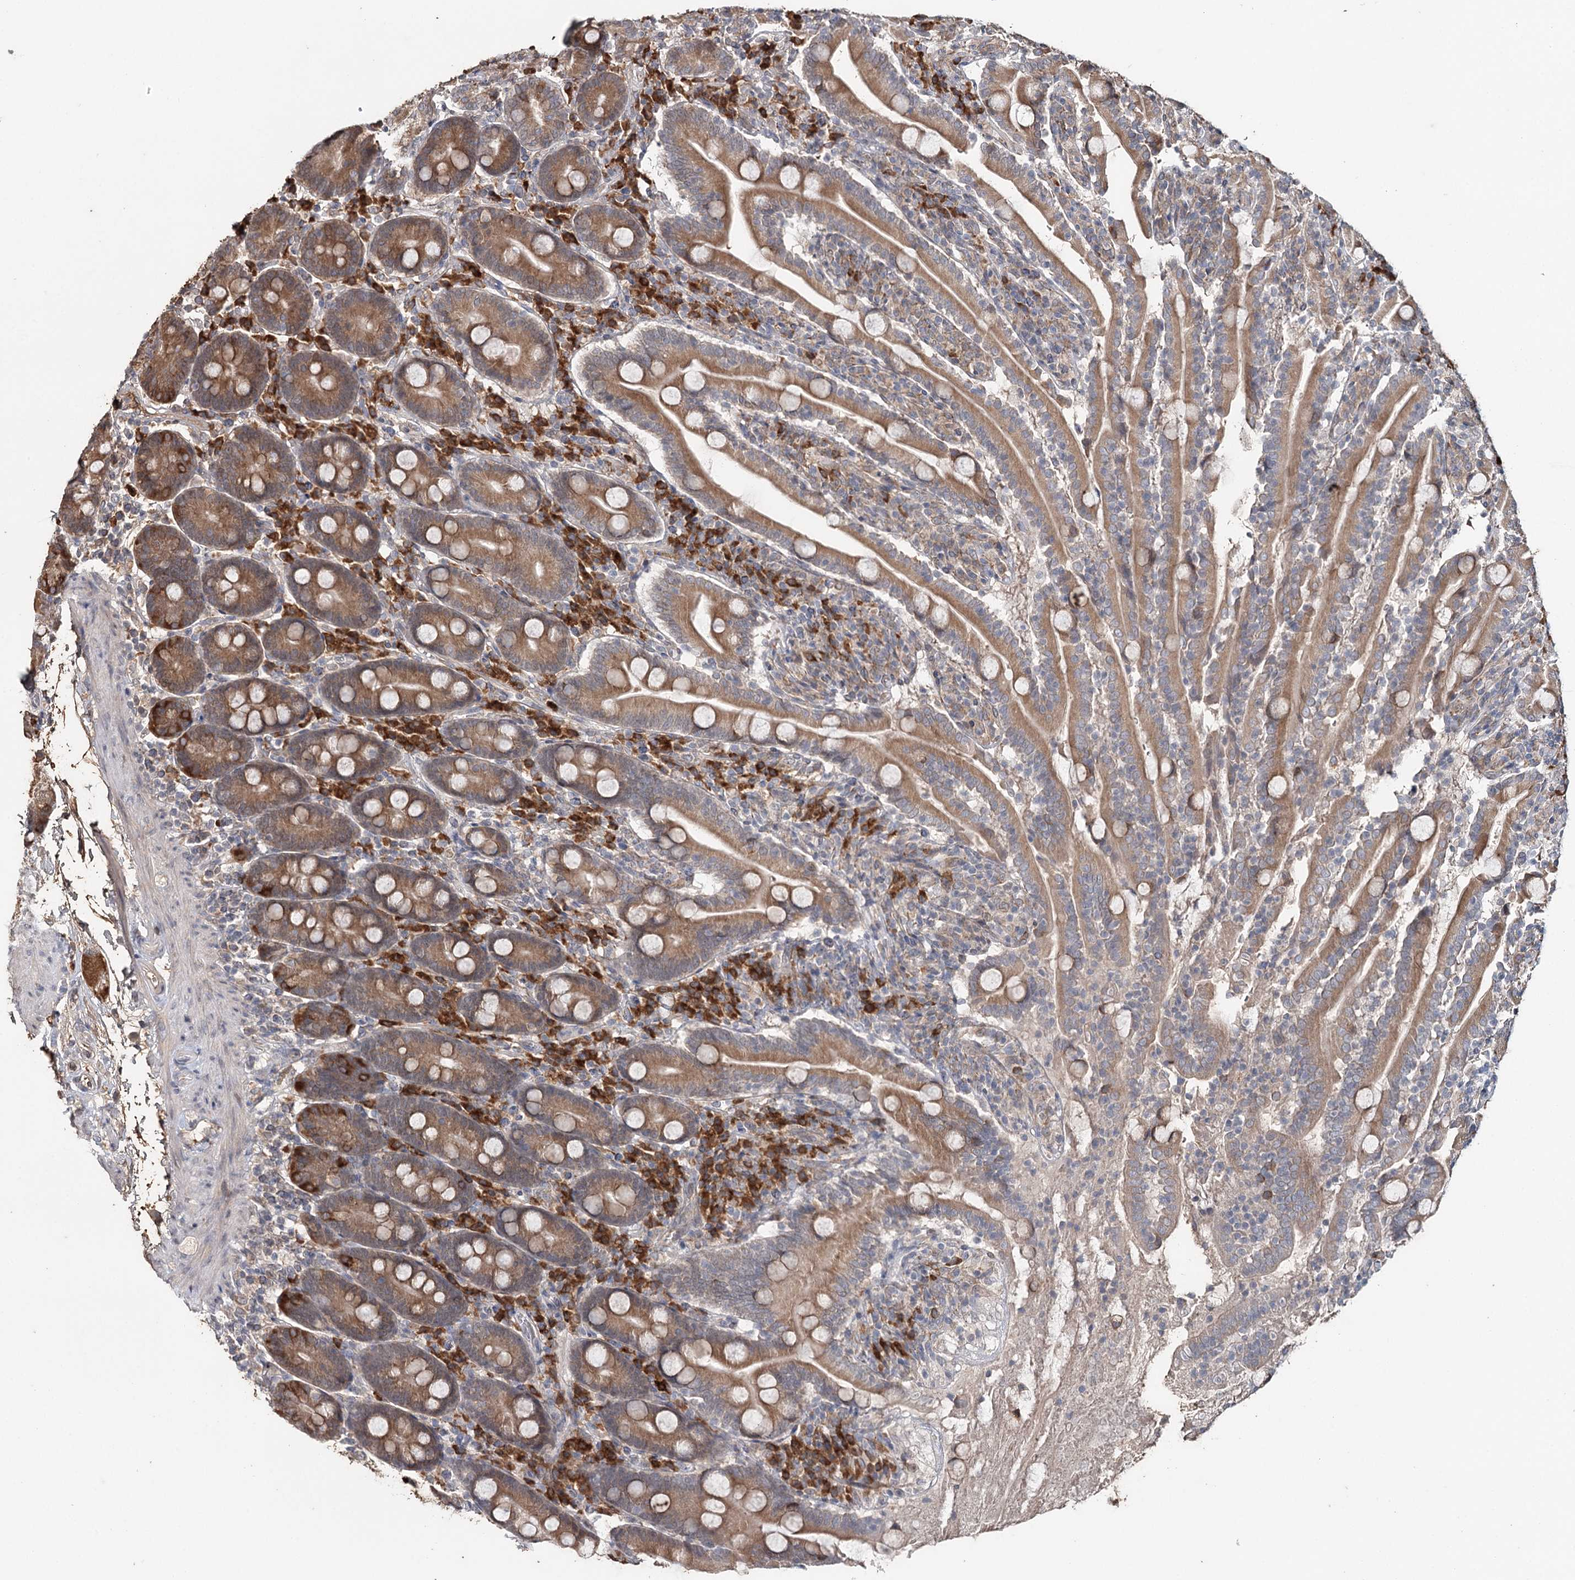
{"staining": {"intensity": "moderate", "quantity": ">75%", "location": "cytoplasmic/membranous"}, "tissue": "duodenum", "cell_type": "Glandular cells", "image_type": "normal", "snomed": [{"axis": "morphology", "description": "Normal tissue, NOS"}, {"axis": "topography", "description": "Duodenum"}], "caption": "Immunohistochemical staining of benign human duodenum displays >75% levels of moderate cytoplasmic/membranous protein expression in about >75% of glandular cells.", "gene": "SYVN1", "patient": {"sex": "male", "age": 35}}